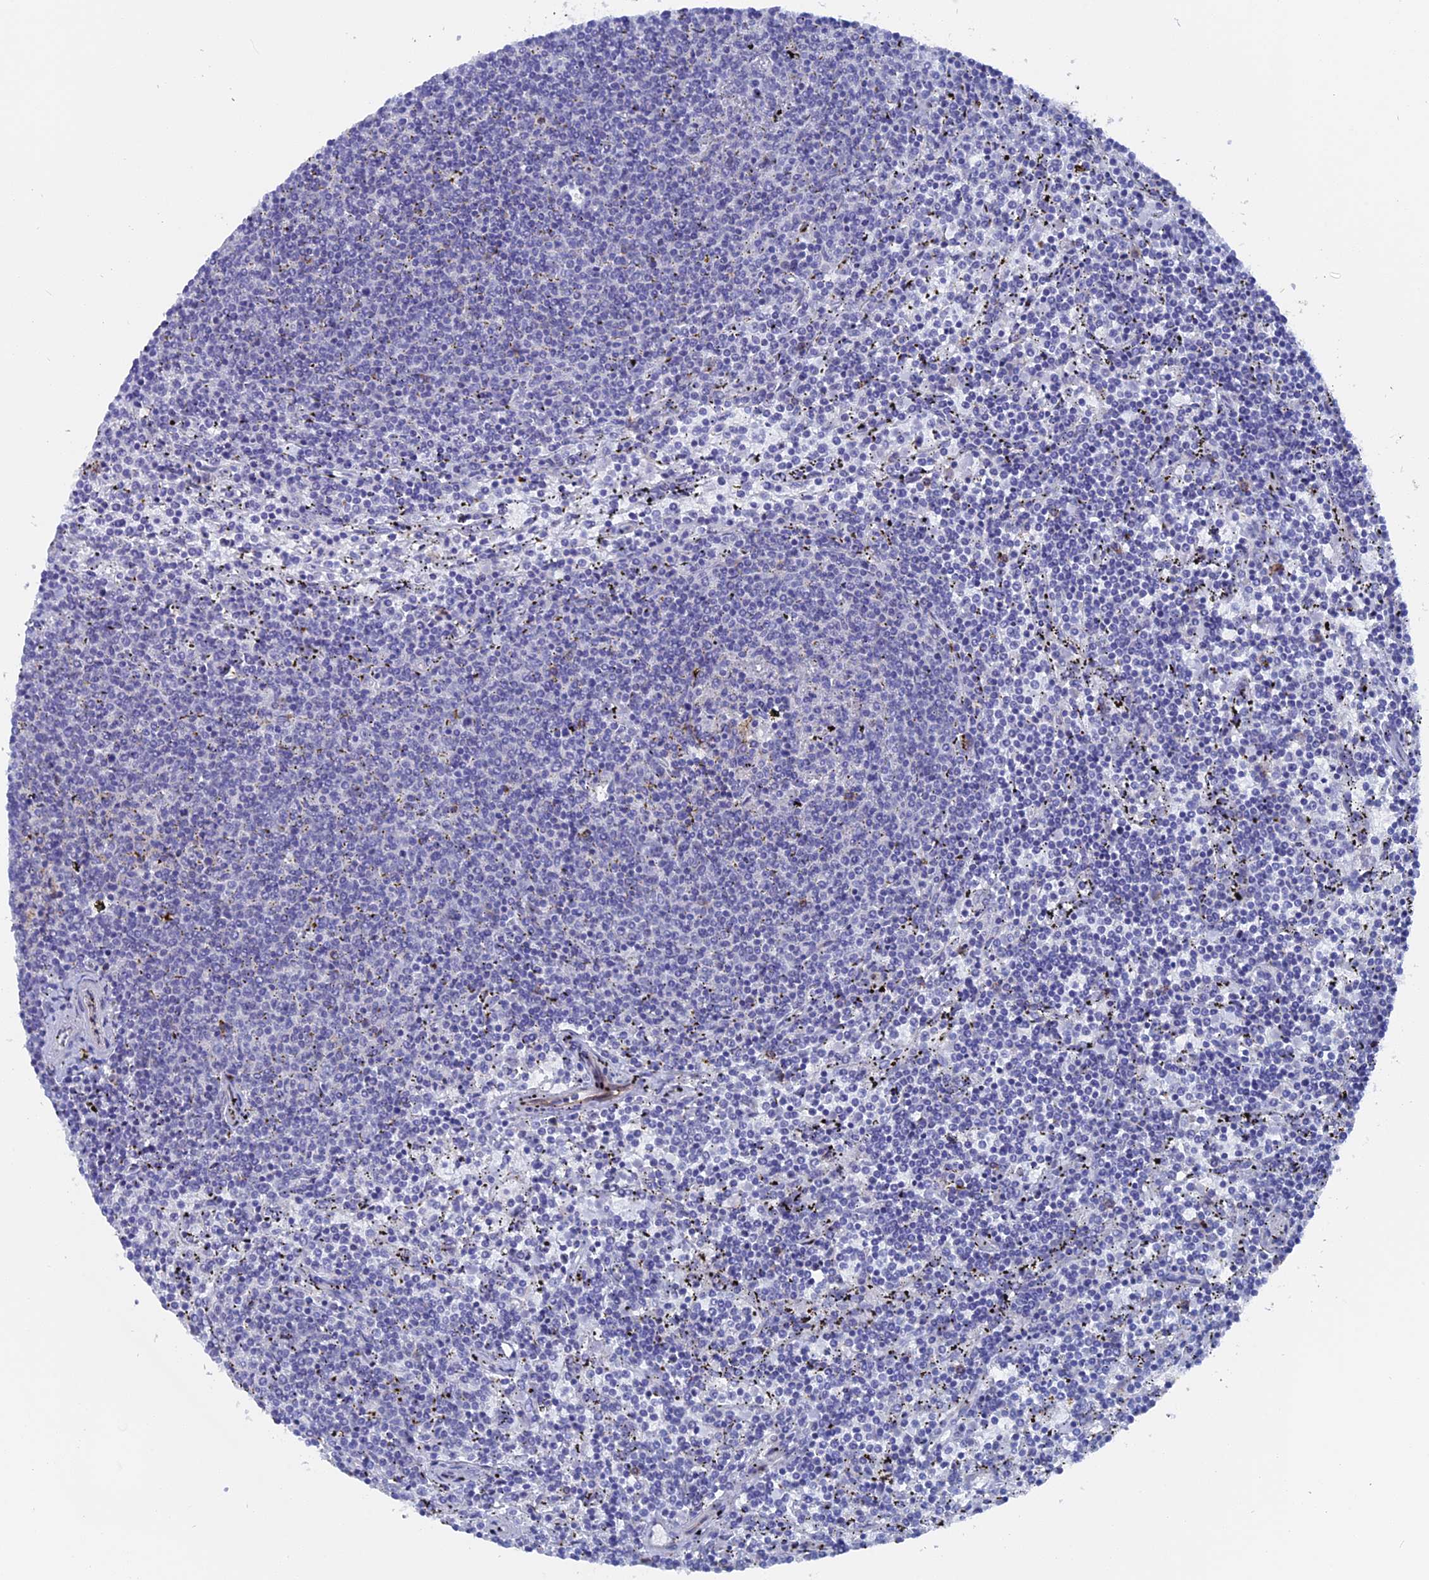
{"staining": {"intensity": "negative", "quantity": "none", "location": "none"}, "tissue": "lymphoma", "cell_type": "Tumor cells", "image_type": "cancer", "snomed": [{"axis": "morphology", "description": "Malignant lymphoma, non-Hodgkin's type, Low grade"}, {"axis": "topography", "description": "Spleen"}], "caption": "A histopathology image of malignant lymphoma, non-Hodgkin's type (low-grade) stained for a protein displays no brown staining in tumor cells.", "gene": "DACT3", "patient": {"sex": "female", "age": 50}}